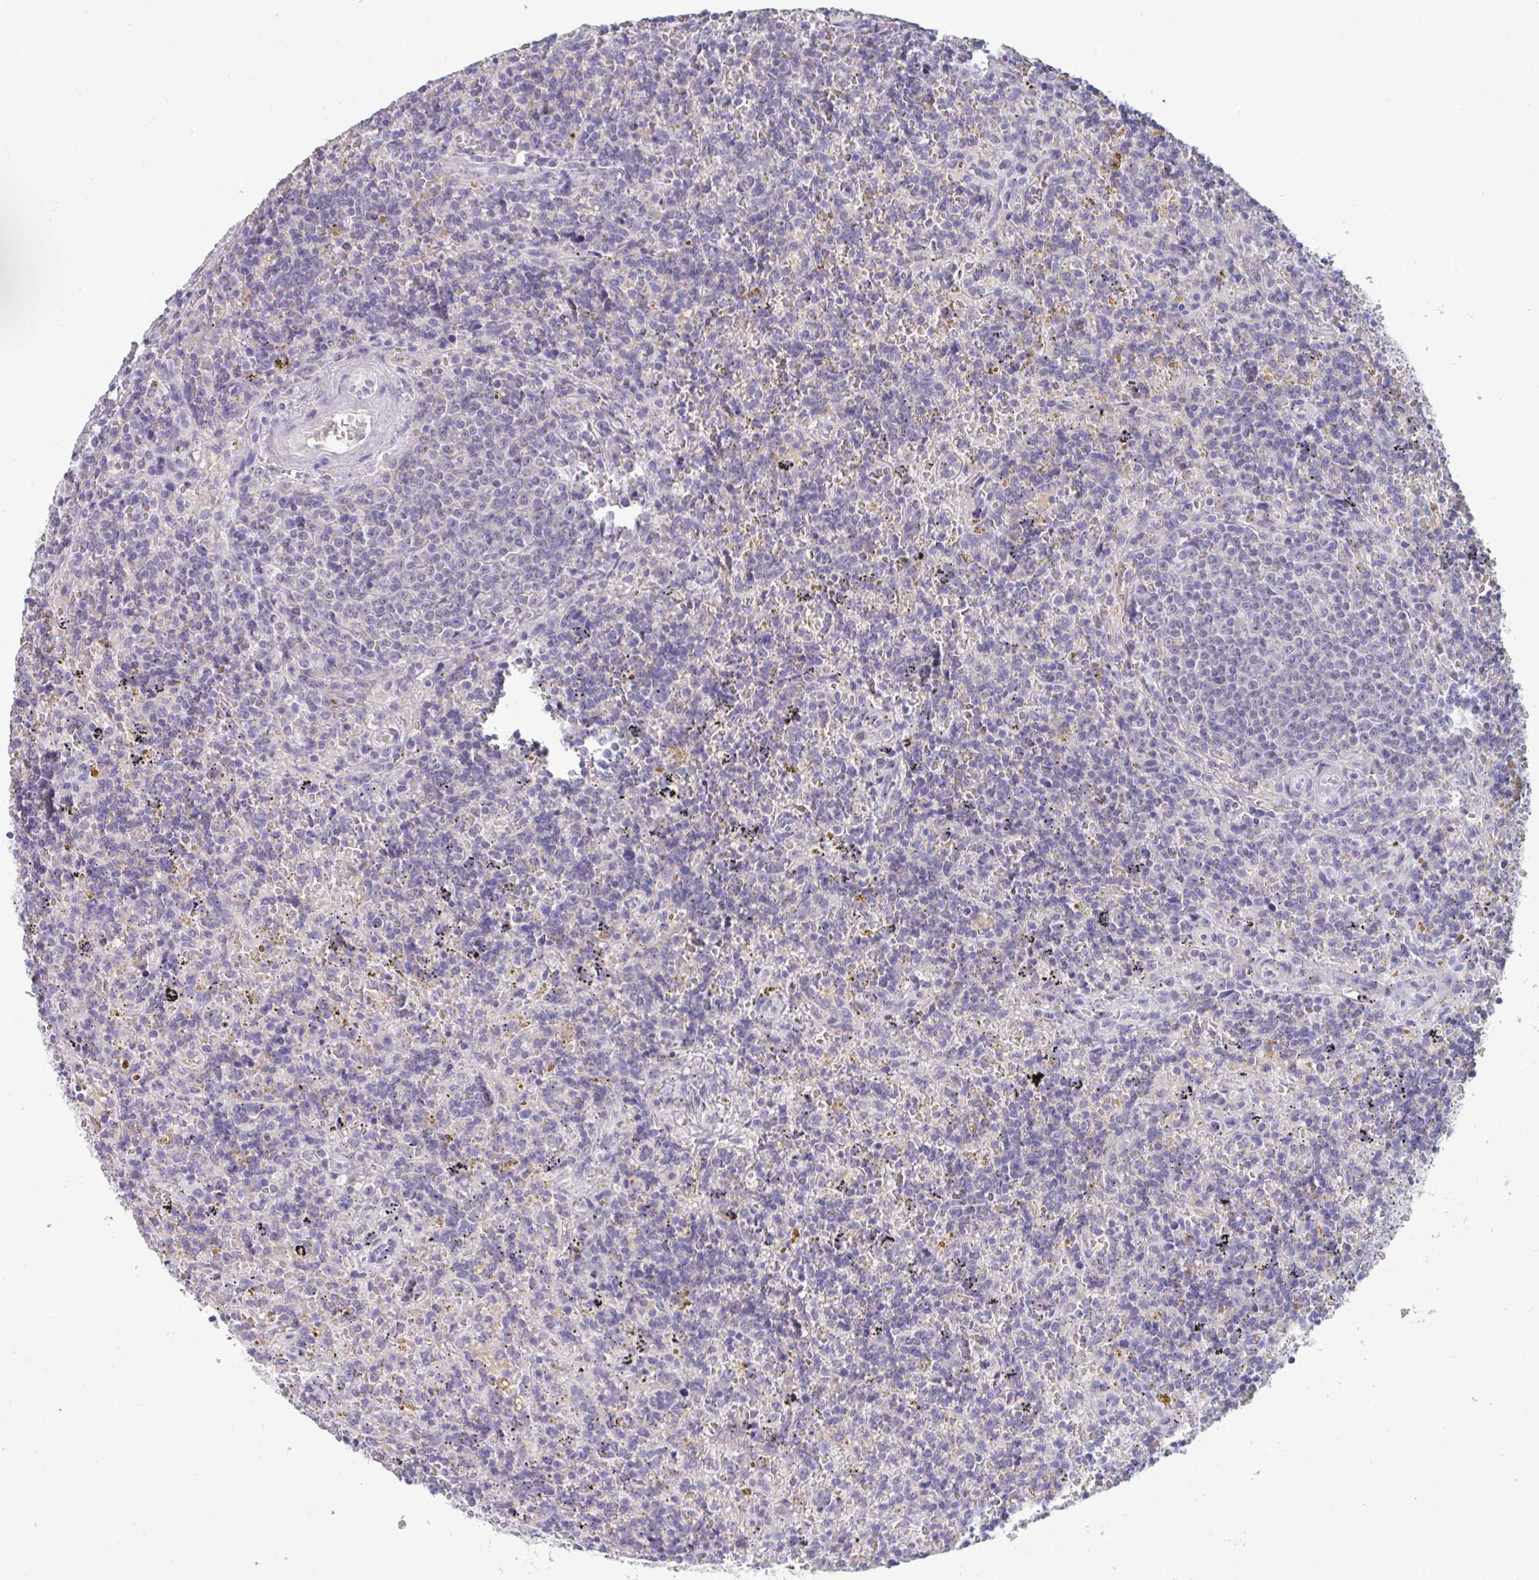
{"staining": {"intensity": "negative", "quantity": "none", "location": "none"}, "tissue": "lymphoma", "cell_type": "Tumor cells", "image_type": "cancer", "snomed": [{"axis": "morphology", "description": "Malignant lymphoma, non-Hodgkin's type, Low grade"}, {"axis": "topography", "description": "Spleen"}], "caption": "Malignant lymphoma, non-Hodgkin's type (low-grade) was stained to show a protein in brown. There is no significant staining in tumor cells.", "gene": "HGFAC", "patient": {"sex": "male", "age": 67}}